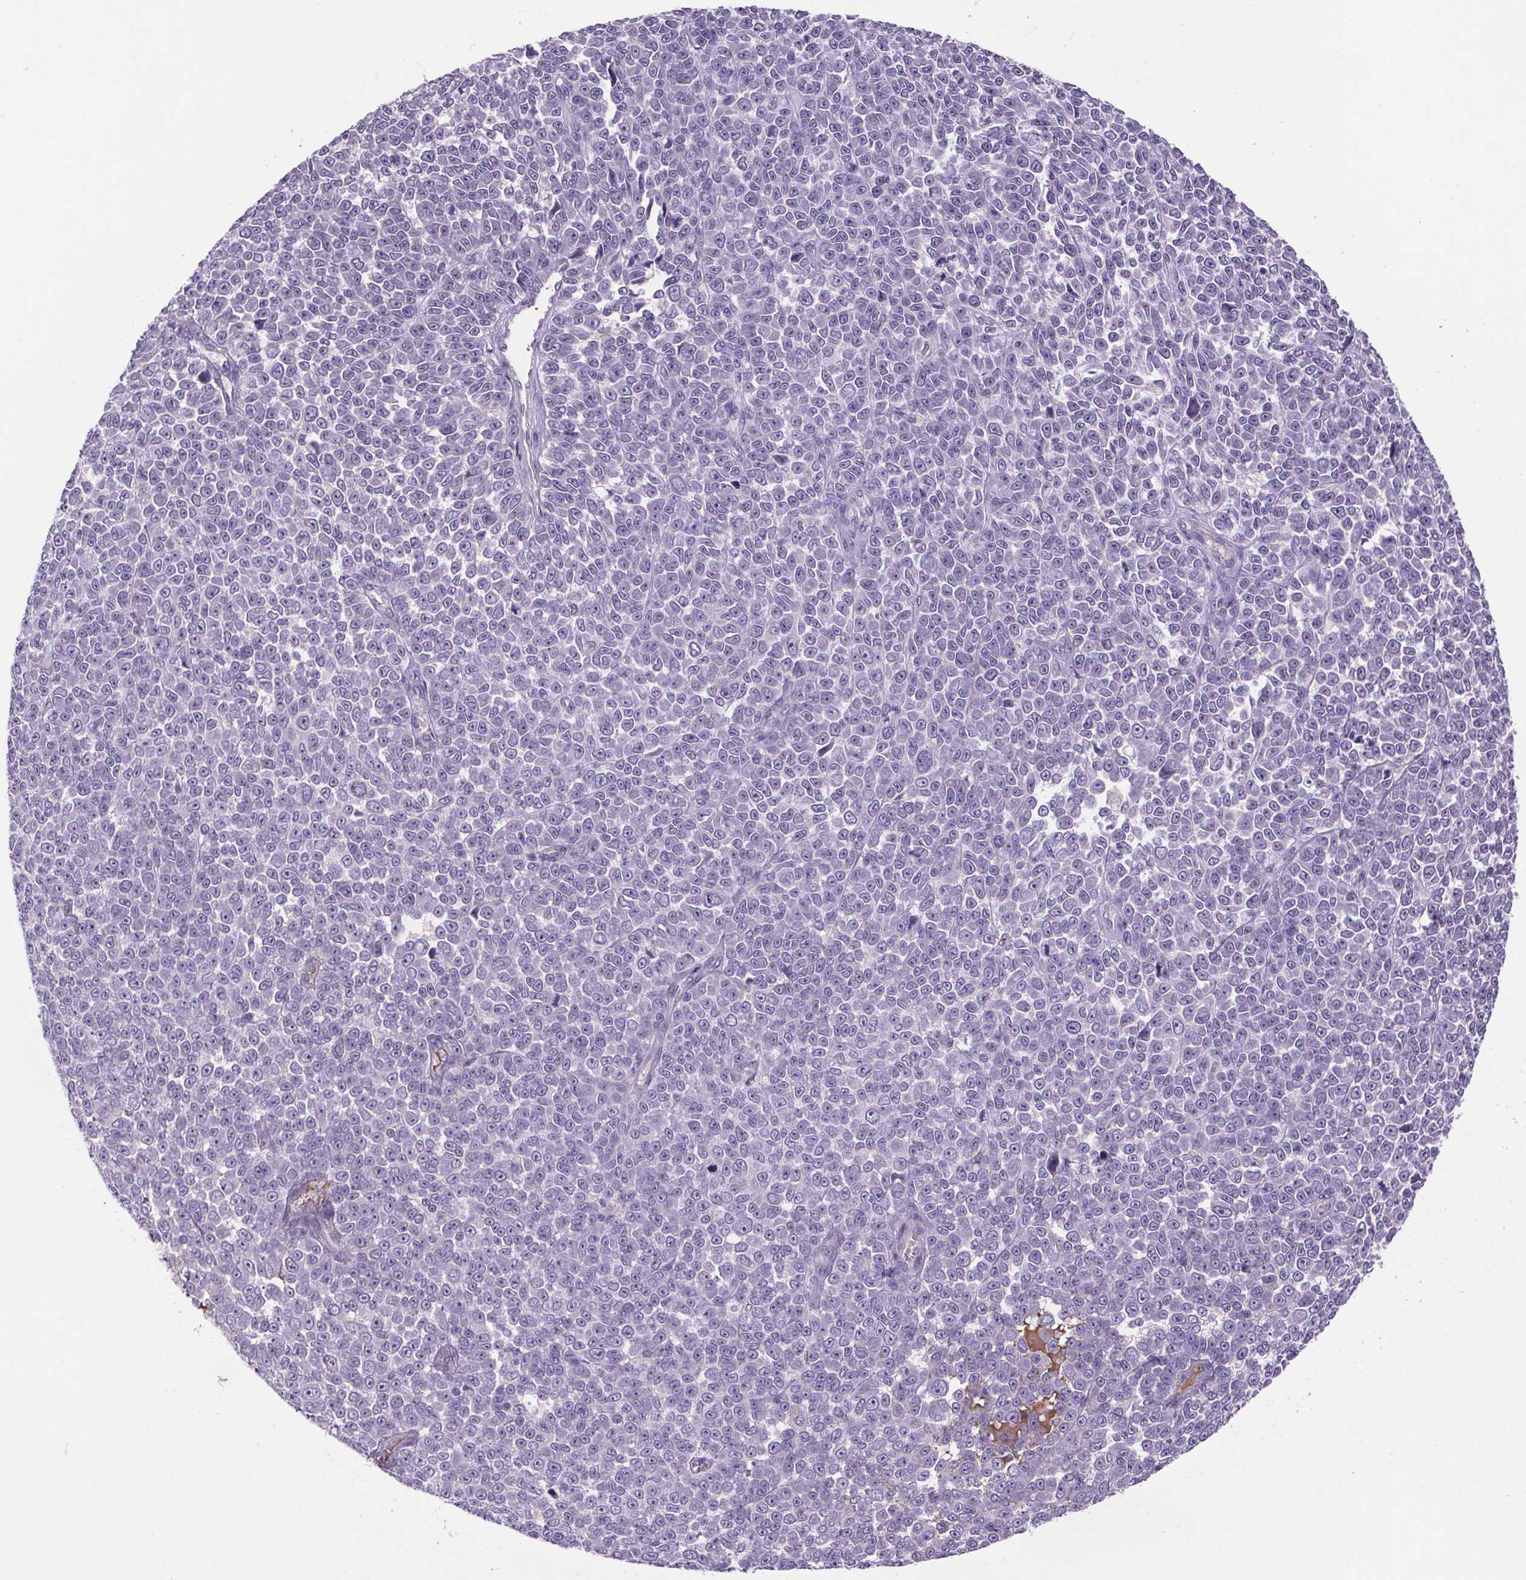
{"staining": {"intensity": "negative", "quantity": "none", "location": "none"}, "tissue": "melanoma", "cell_type": "Tumor cells", "image_type": "cancer", "snomed": [{"axis": "morphology", "description": "Malignant melanoma, NOS"}, {"axis": "topography", "description": "Skin"}], "caption": "Image shows no protein expression in tumor cells of malignant melanoma tissue. (DAB IHC with hematoxylin counter stain).", "gene": "CUBN", "patient": {"sex": "female", "age": 95}}